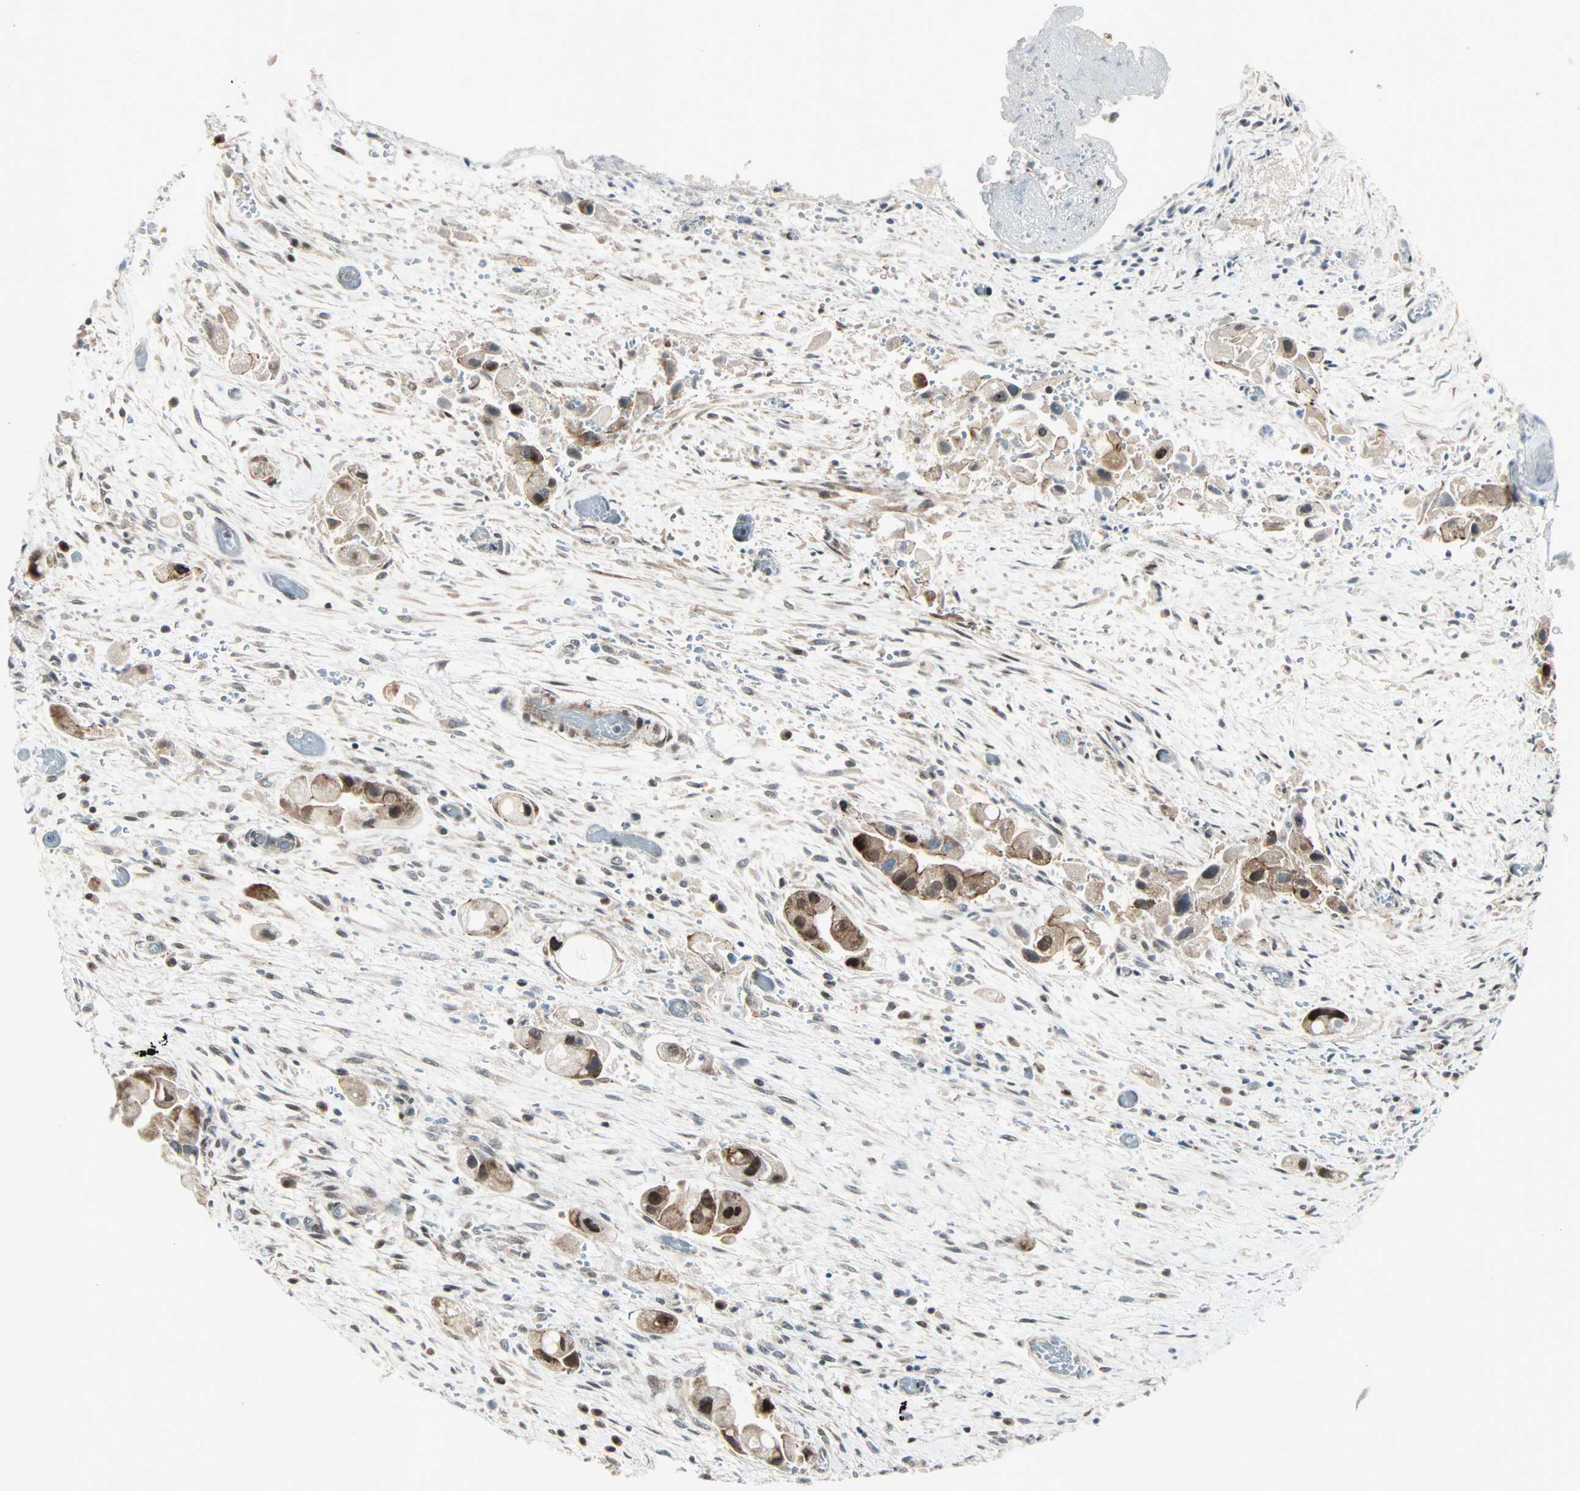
{"staining": {"intensity": "strong", "quantity": ">75%", "location": "cytoplasmic/membranous,nuclear"}, "tissue": "liver cancer", "cell_type": "Tumor cells", "image_type": "cancer", "snomed": [{"axis": "morphology", "description": "Normal tissue, NOS"}, {"axis": "morphology", "description": "Cholangiocarcinoma"}, {"axis": "topography", "description": "Liver"}, {"axis": "topography", "description": "Peripheral nerve tissue"}], "caption": "An image showing strong cytoplasmic/membranous and nuclear expression in about >75% of tumor cells in liver cancer, as visualized by brown immunohistochemical staining.", "gene": "CBX4", "patient": {"sex": "male", "age": 50}}